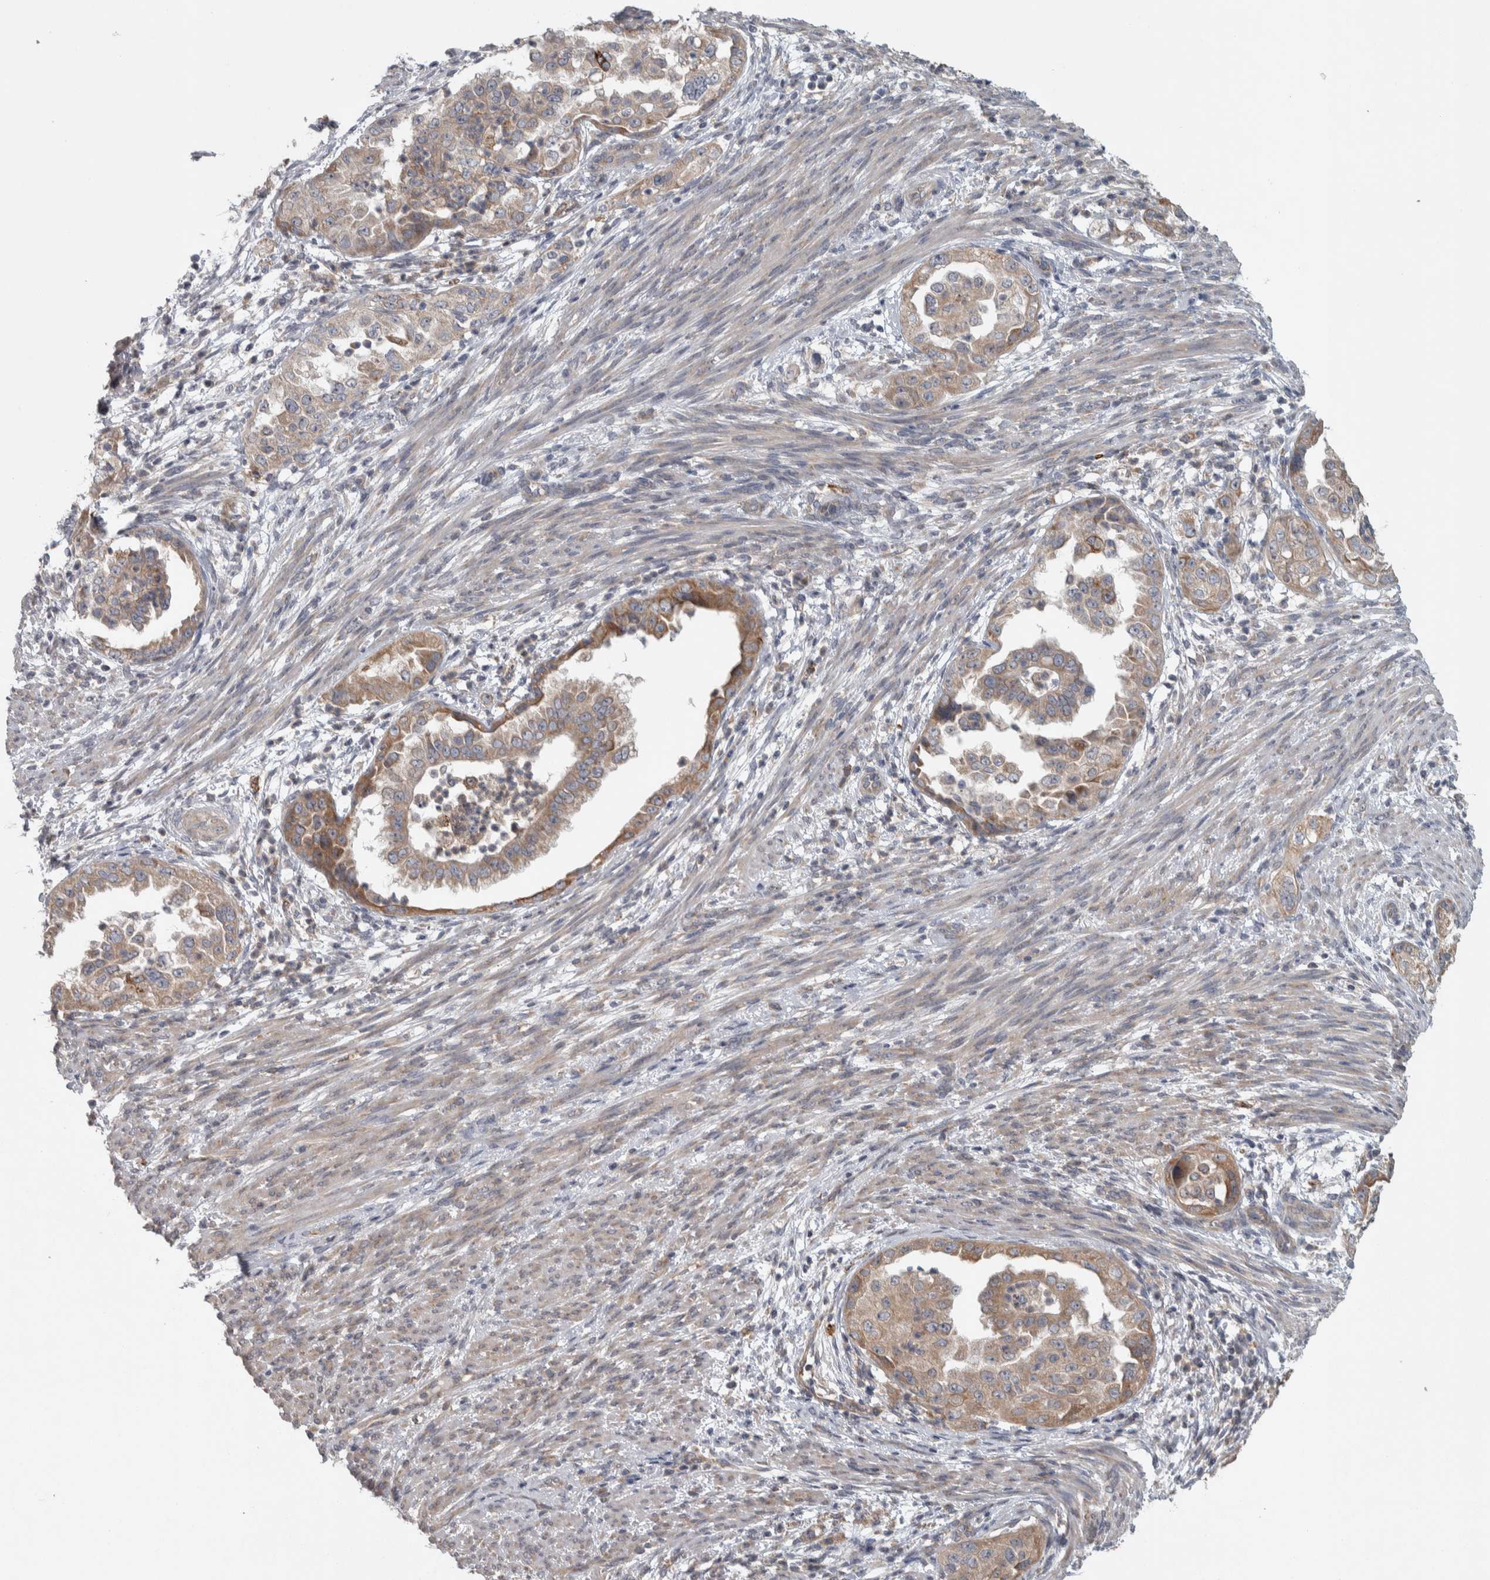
{"staining": {"intensity": "moderate", "quantity": ">75%", "location": "cytoplasmic/membranous"}, "tissue": "endometrial cancer", "cell_type": "Tumor cells", "image_type": "cancer", "snomed": [{"axis": "morphology", "description": "Adenocarcinoma, NOS"}, {"axis": "topography", "description": "Endometrium"}], "caption": "Endometrial adenocarcinoma was stained to show a protein in brown. There is medium levels of moderate cytoplasmic/membranous staining in about >75% of tumor cells.", "gene": "SRP68", "patient": {"sex": "female", "age": 85}}